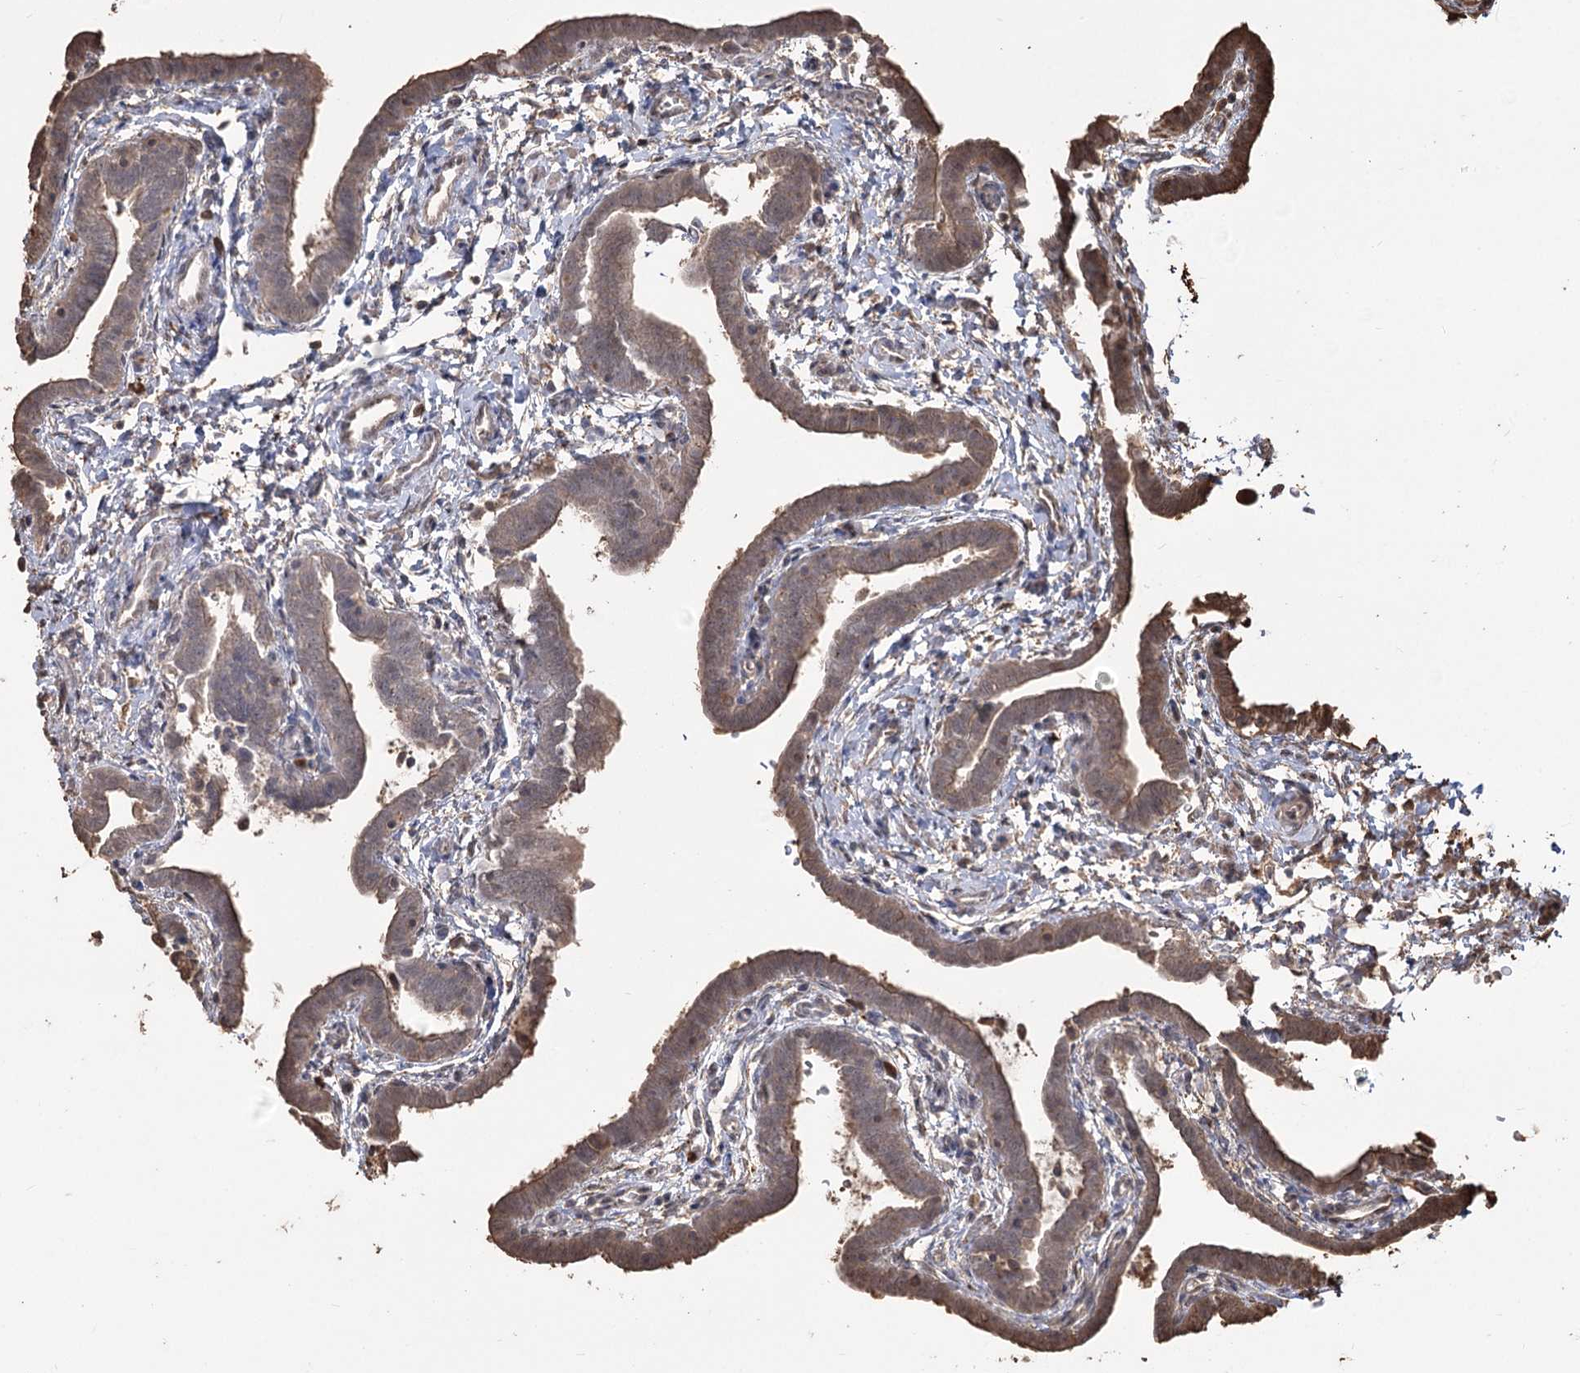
{"staining": {"intensity": "moderate", "quantity": "25%-75%", "location": "cytoplasmic/membranous,nuclear"}, "tissue": "fallopian tube", "cell_type": "Glandular cells", "image_type": "normal", "snomed": [{"axis": "morphology", "description": "Normal tissue, NOS"}, {"axis": "topography", "description": "Fallopian tube"}], "caption": "IHC (DAB (3,3'-diaminobenzidine)) staining of unremarkable human fallopian tube exhibits moderate cytoplasmic/membranous,nuclear protein positivity in about 25%-75% of glandular cells.", "gene": "PLCH1", "patient": {"sex": "female", "age": 36}}